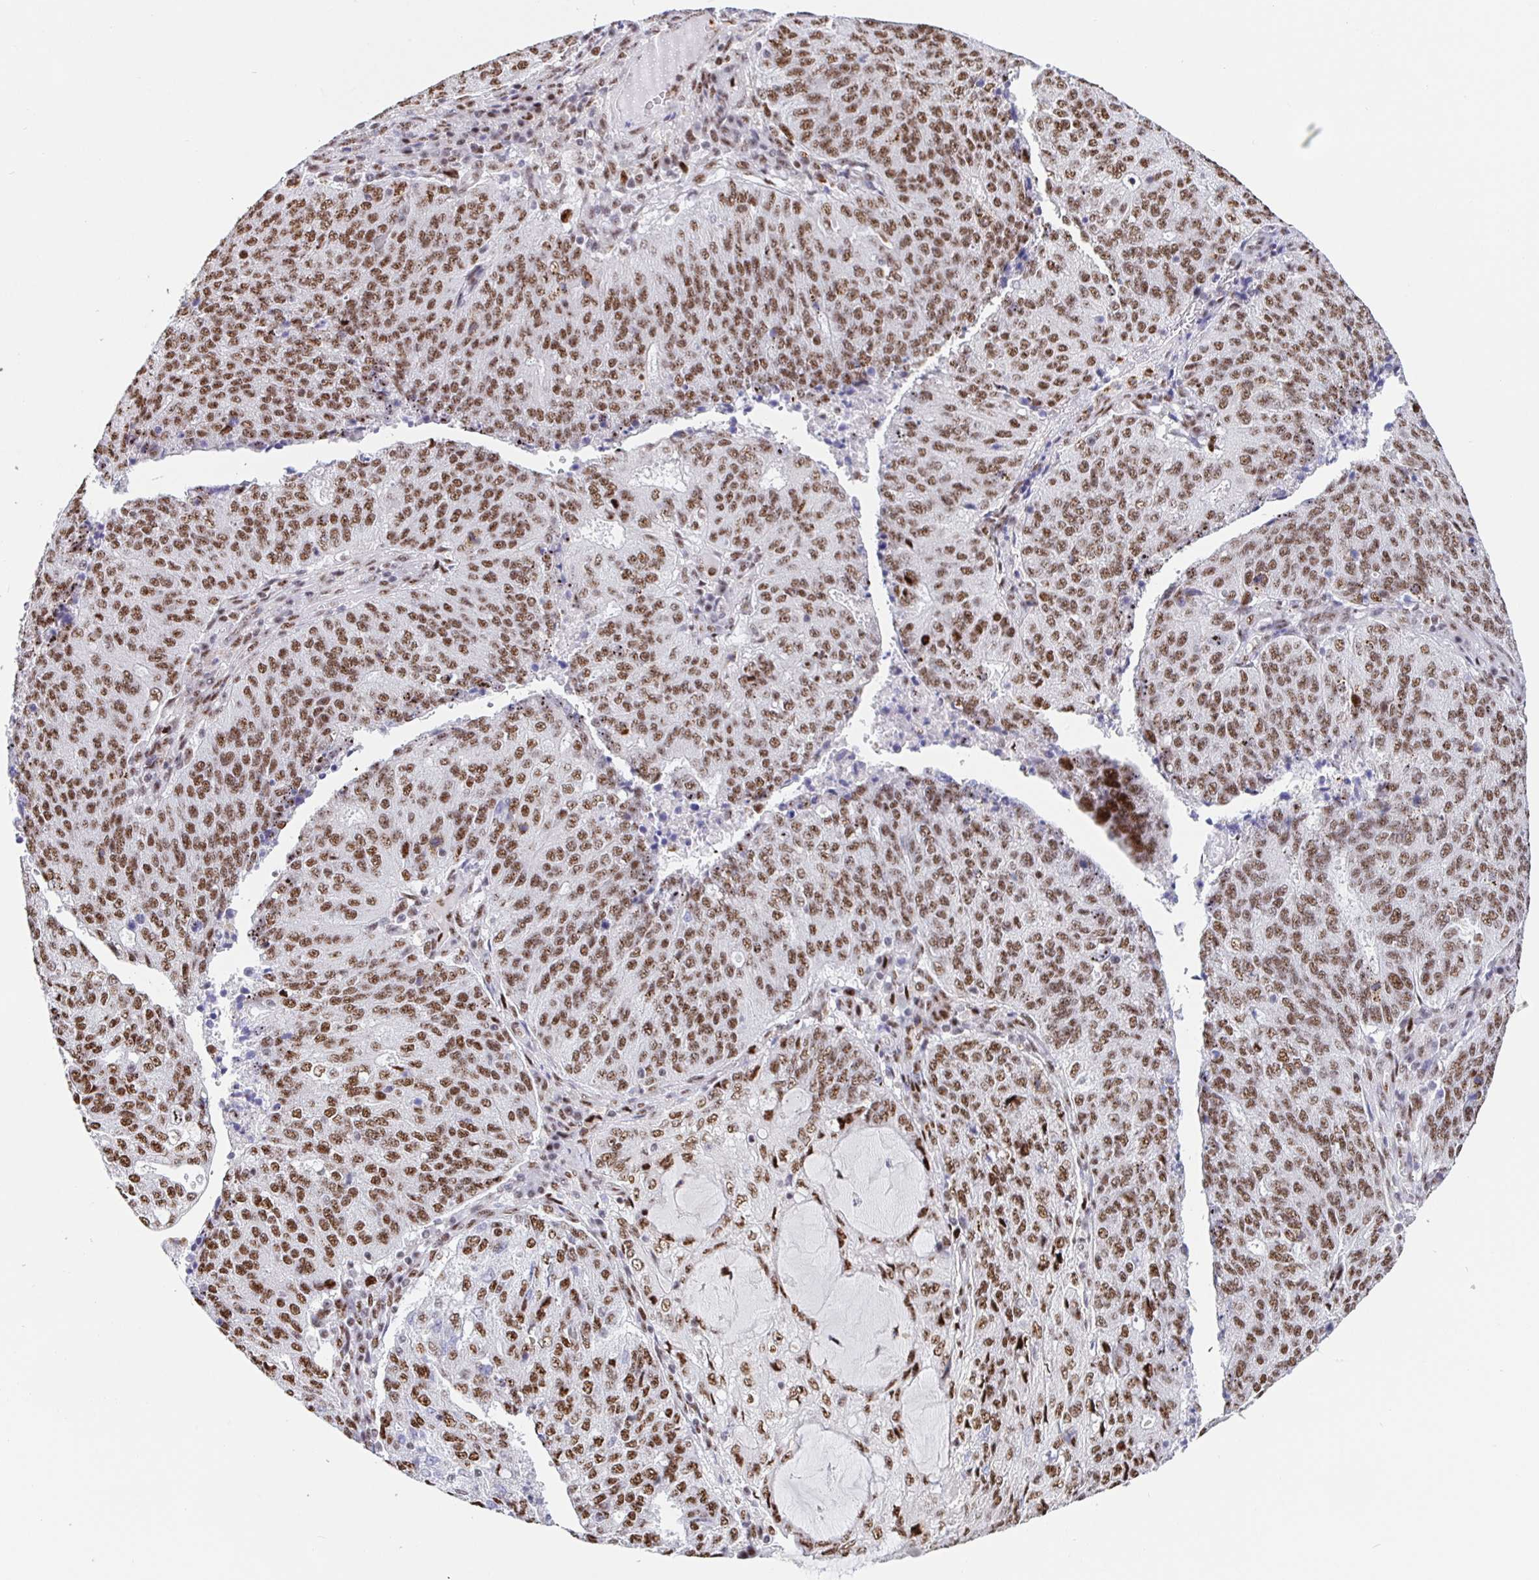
{"staining": {"intensity": "moderate", "quantity": ">75%", "location": "nuclear"}, "tissue": "endometrial cancer", "cell_type": "Tumor cells", "image_type": "cancer", "snomed": [{"axis": "morphology", "description": "Adenocarcinoma, NOS"}, {"axis": "topography", "description": "Endometrium"}], "caption": "Brown immunohistochemical staining in human adenocarcinoma (endometrial) displays moderate nuclear positivity in about >75% of tumor cells.", "gene": "SETD5", "patient": {"sex": "female", "age": 82}}